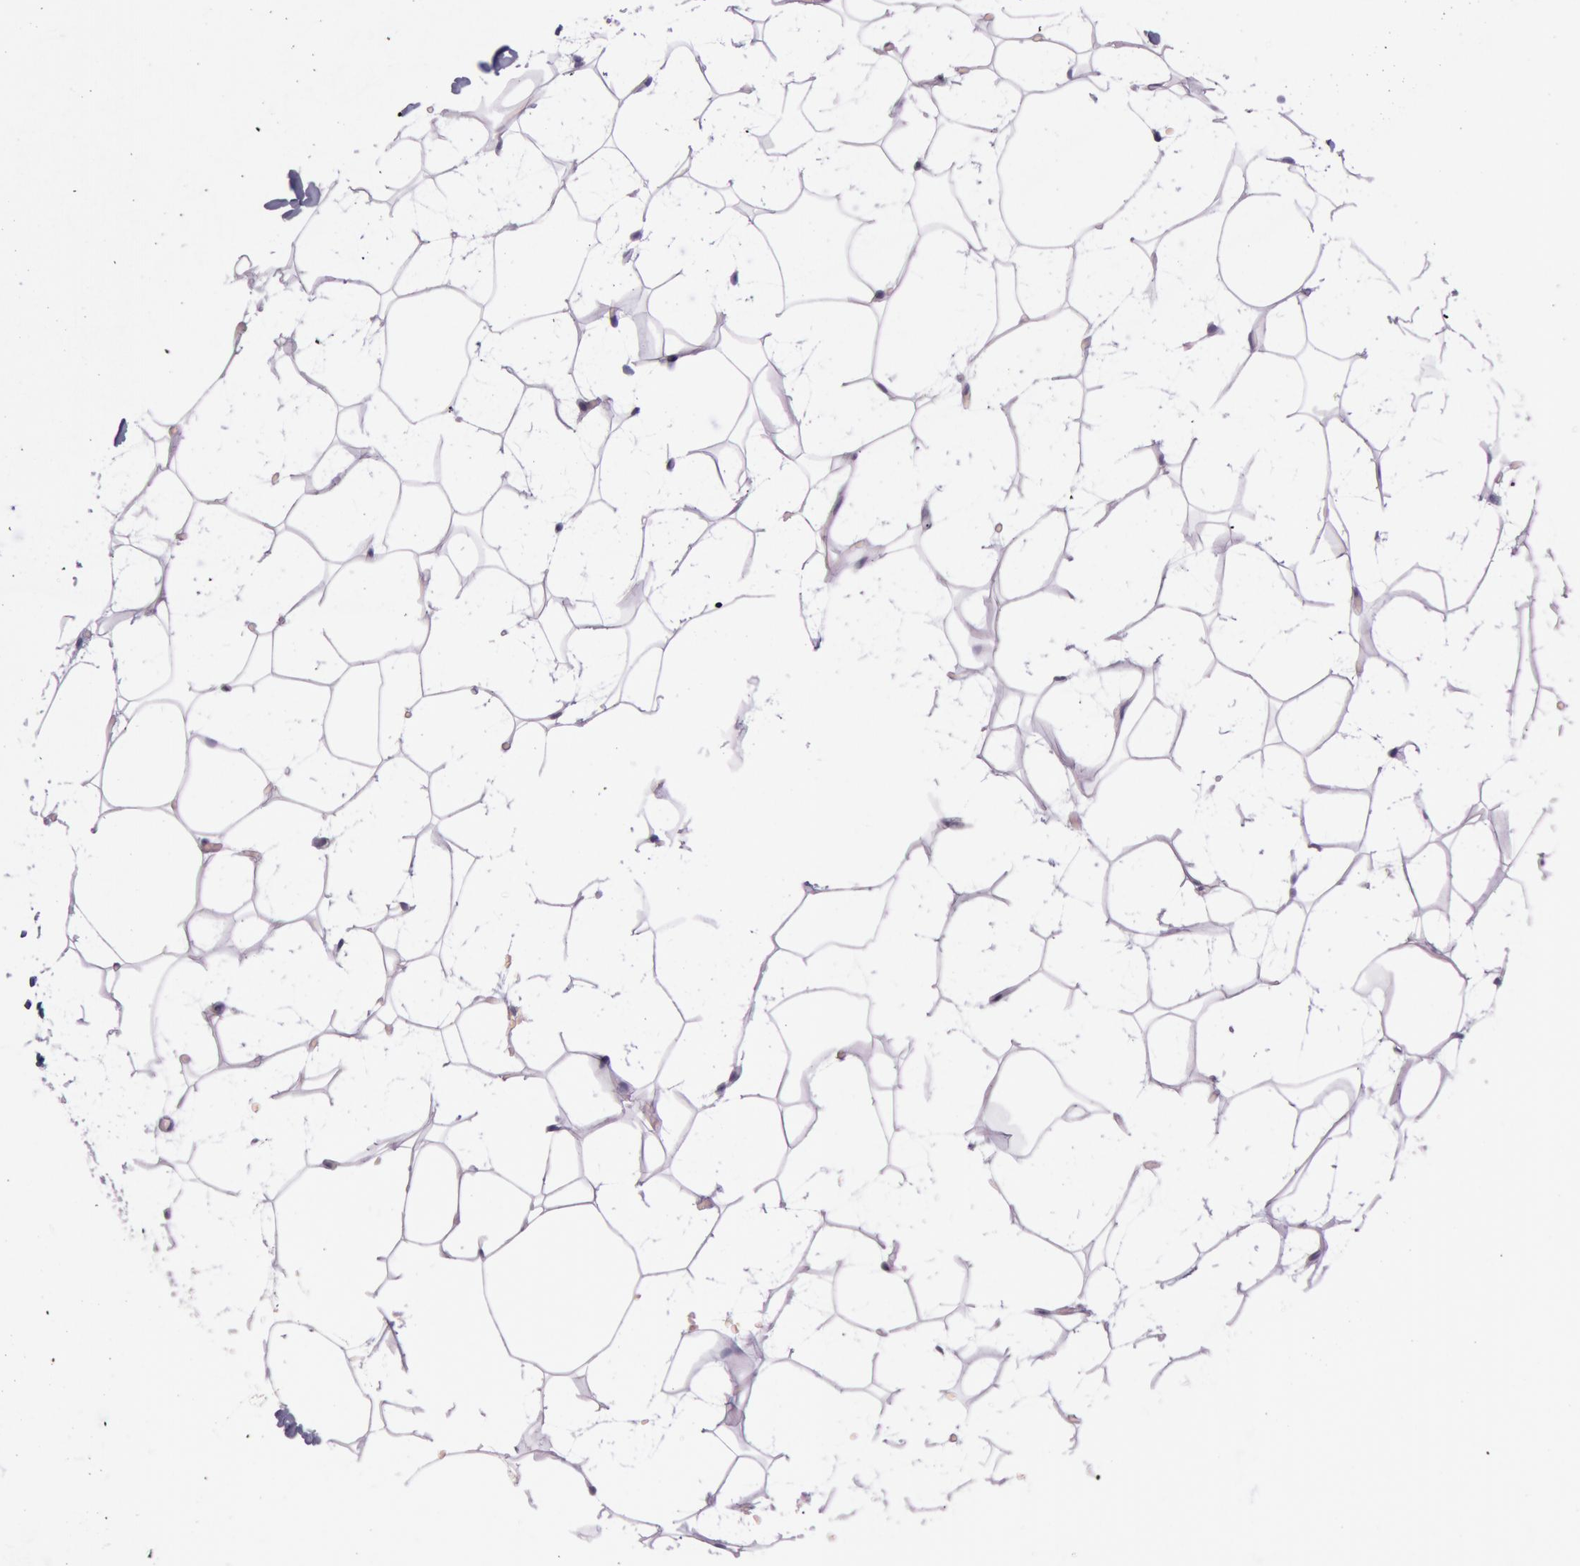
{"staining": {"intensity": "negative", "quantity": "none", "location": "none"}, "tissue": "adipose tissue", "cell_type": "Adipocytes", "image_type": "normal", "snomed": [{"axis": "morphology", "description": "Normal tissue, NOS"}, {"axis": "morphology", "description": "Fibrosis, NOS"}, {"axis": "topography", "description": "Breast"}], "caption": "DAB (3,3'-diaminobenzidine) immunohistochemical staining of benign adipose tissue reveals no significant staining in adipocytes.", "gene": "IL1RN", "patient": {"sex": "female", "age": 24}}